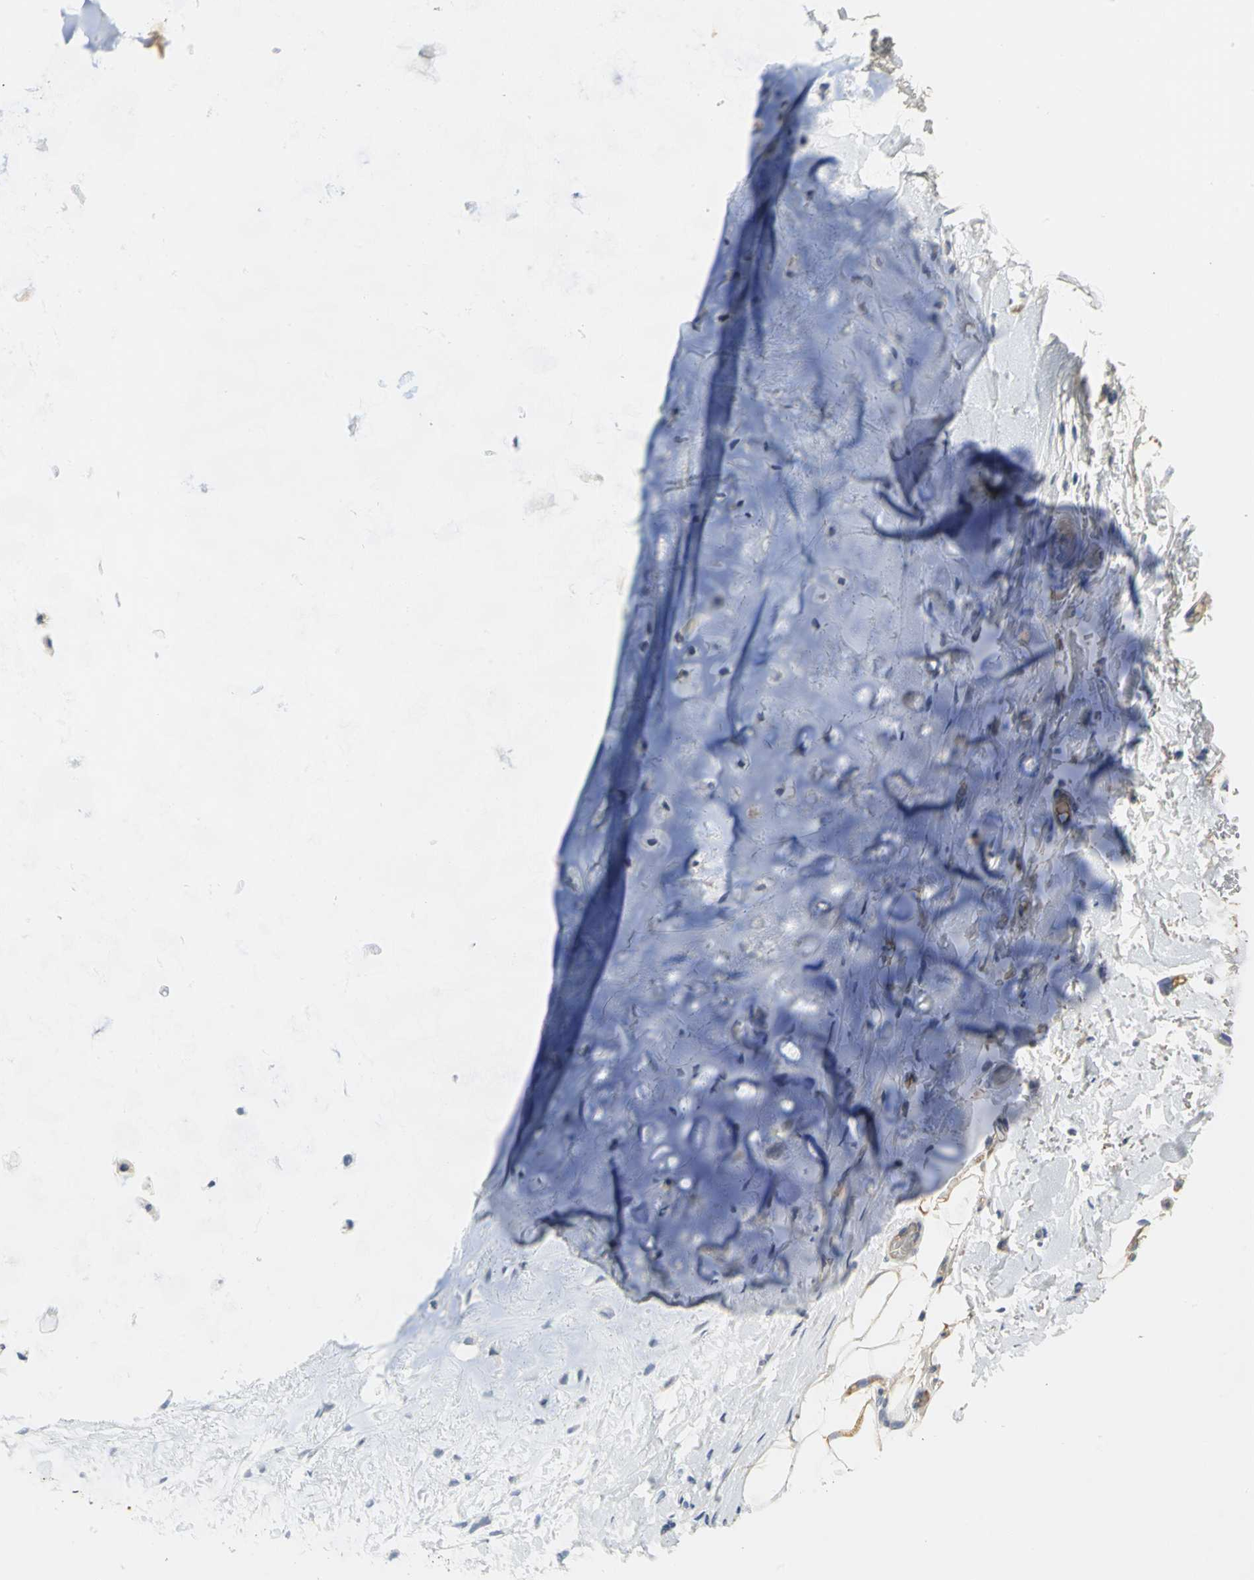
{"staining": {"intensity": "weak", "quantity": "25%-75%", "location": "cytoplasmic/membranous"}, "tissue": "adipose tissue", "cell_type": "Adipocytes", "image_type": "normal", "snomed": [{"axis": "morphology", "description": "Normal tissue, NOS"}, {"axis": "topography", "description": "Cartilage tissue"}, {"axis": "topography", "description": "Bronchus"}], "caption": "Adipose tissue was stained to show a protein in brown. There is low levels of weak cytoplasmic/membranous expression in about 25%-75% of adipocytes. Nuclei are stained in blue.", "gene": "GYG2", "patient": {"sex": "female", "age": 73}}